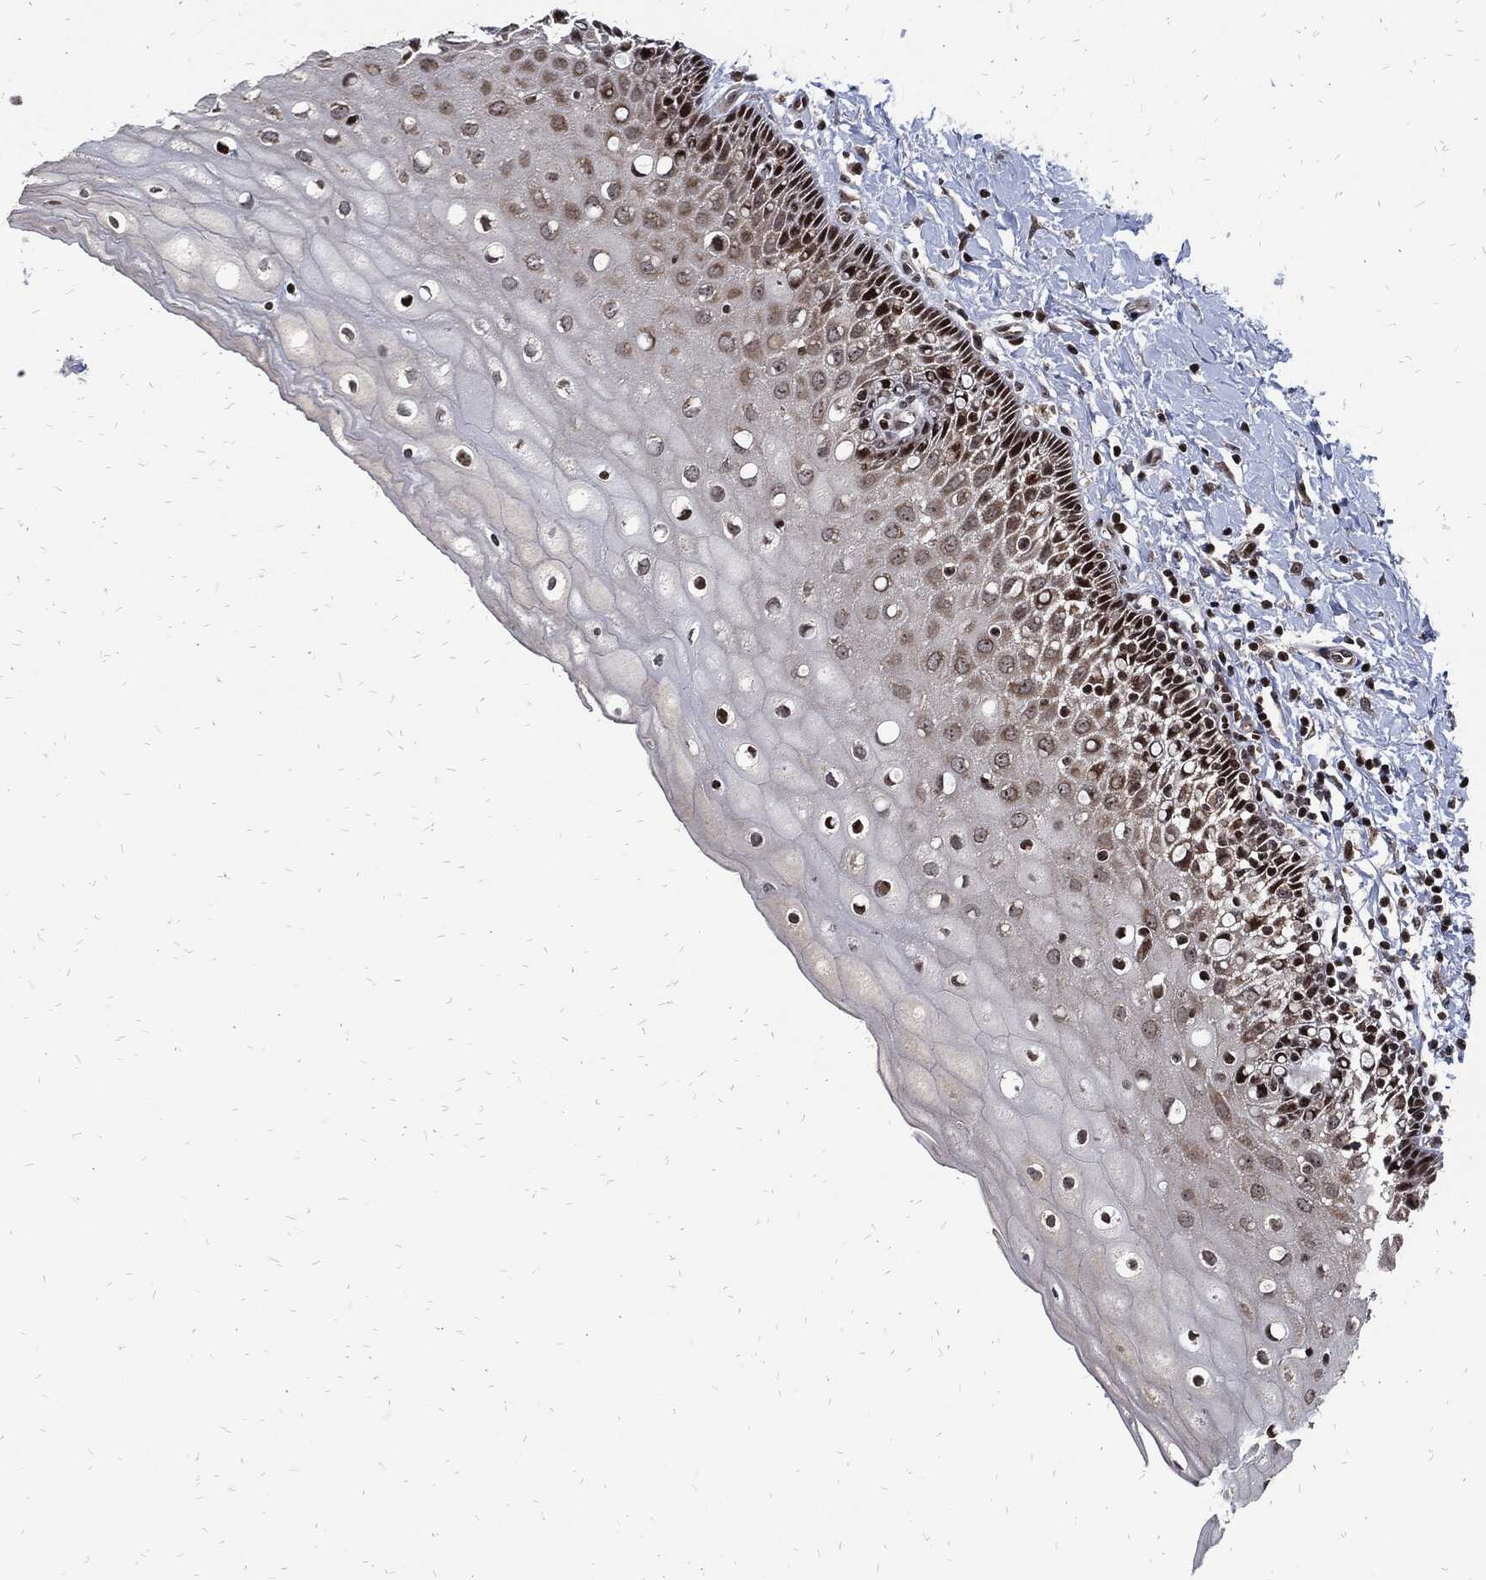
{"staining": {"intensity": "negative", "quantity": "none", "location": "none"}, "tissue": "cervix", "cell_type": "Glandular cells", "image_type": "normal", "snomed": [{"axis": "morphology", "description": "Normal tissue, NOS"}, {"axis": "topography", "description": "Cervix"}], "caption": "Photomicrograph shows no significant protein positivity in glandular cells of normal cervix. (Immunohistochemistry (ihc), brightfield microscopy, high magnification).", "gene": "ZNF775", "patient": {"sex": "female", "age": 37}}